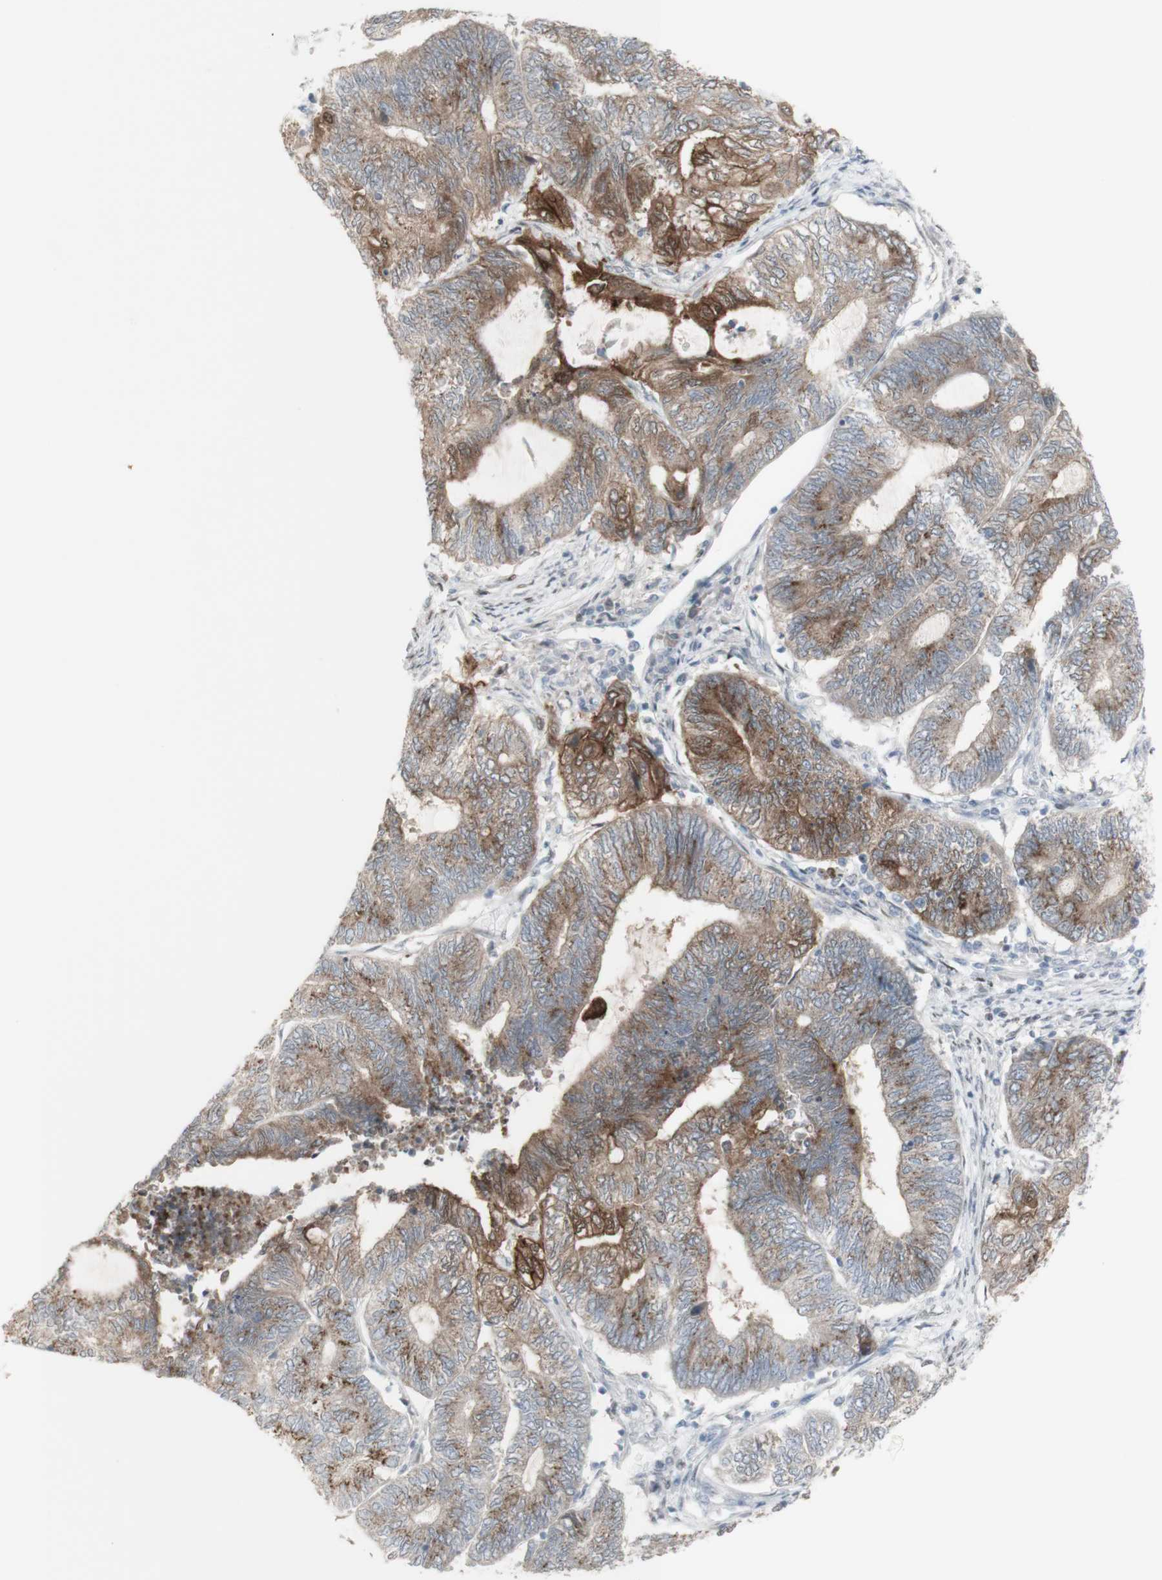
{"staining": {"intensity": "moderate", "quantity": ">75%", "location": "cytoplasmic/membranous"}, "tissue": "endometrial cancer", "cell_type": "Tumor cells", "image_type": "cancer", "snomed": [{"axis": "morphology", "description": "Adenocarcinoma, NOS"}, {"axis": "topography", "description": "Uterus"}, {"axis": "topography", "description": "Endometrium"}], "caption": "Endometrial cancer (adenocarcinoma) stained with a protein marker shows moderate staining in tumor cells.", "gene": "C1orf116", "patient": {"sex": "female", "age": 70}}